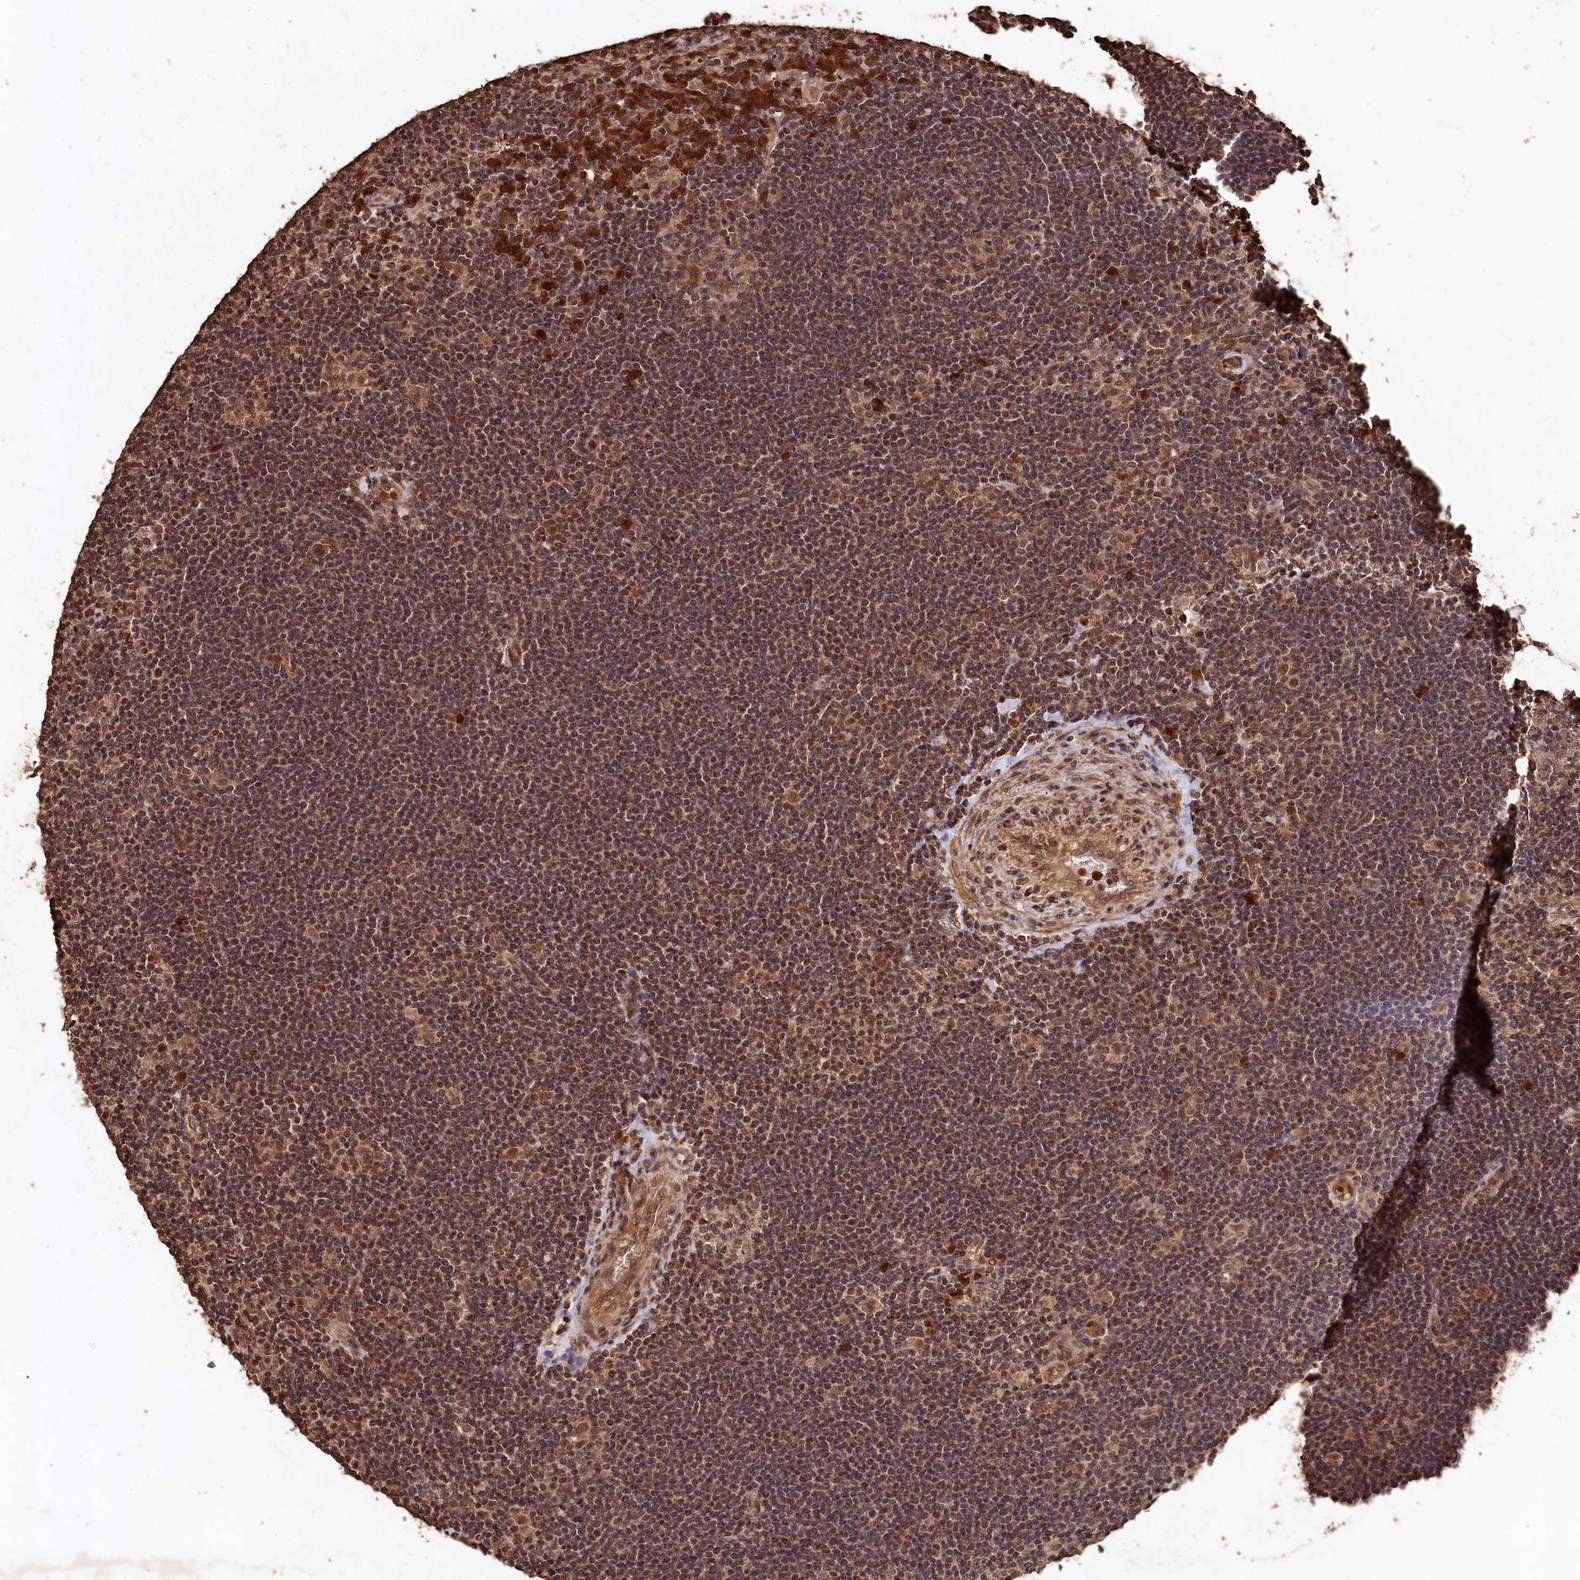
{"staining": {"intensity": "moderate", "quantity": ">75%", "location": "cytoplasmic/membranous,nuclear"}, "tissue": "lymphoma", "cell_type": "Tumor cells", "image_type": "cancer", "snomed": [{"axis": "morphology", "description": "Hodgkin's disease, NOS"}, {"axis": "topography", "description": "Lymph node"}], "caption": "This histopathology image exhibits immunohistochemistry staining of lymphoma, with medium moderate cytoplasmic/membranous and nuclear expression in approximately >75% of tumor cells.", "gene": "CEP57L1", "patient": {"sex": "female", "age": 57}}